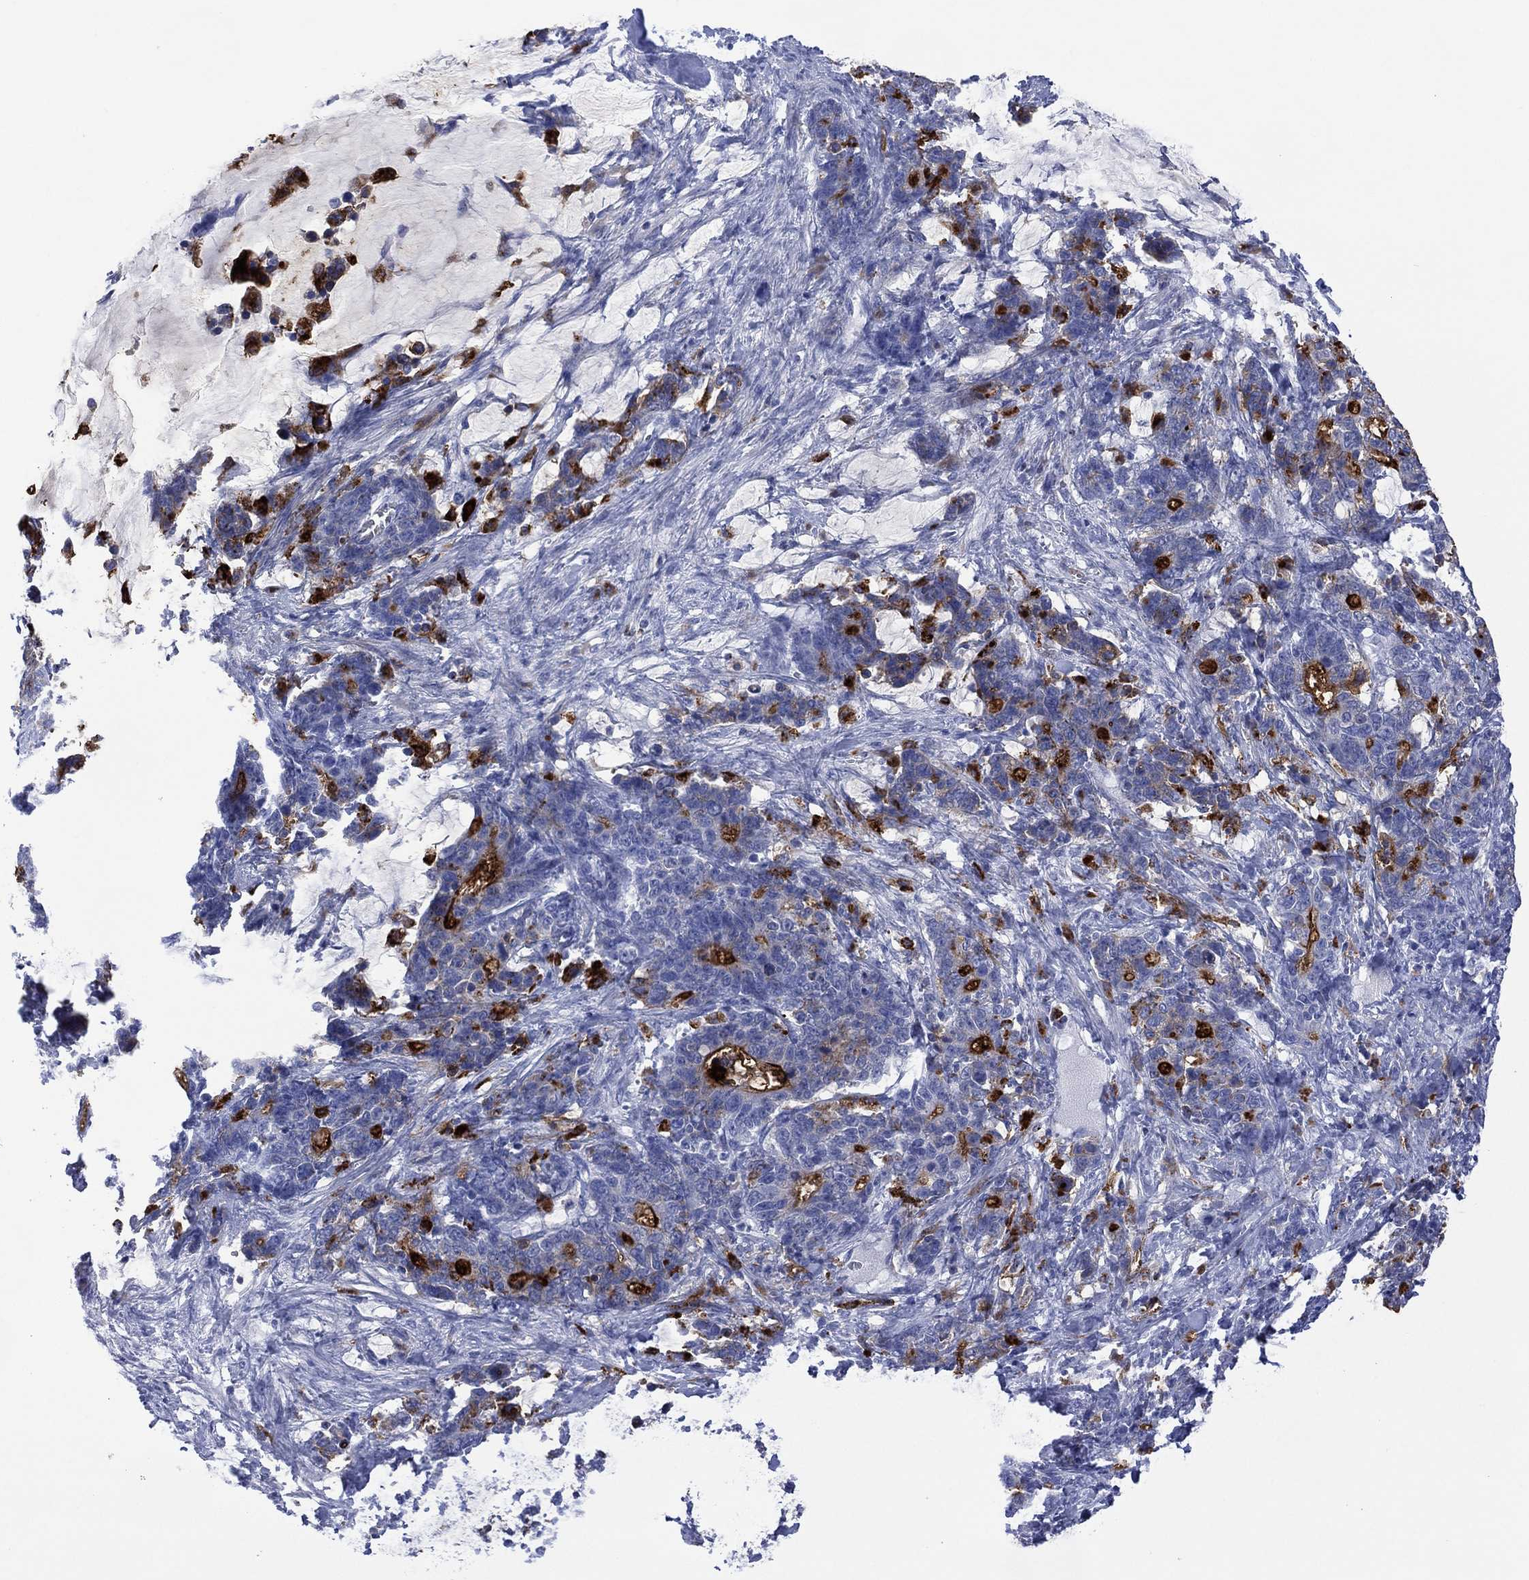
{"staining": {"intensity": "strong", "quantity": "<25%", "location": "cytoplasmic/membranous"}, "tissue": "stomach cancer", "cell_type": "Tumor cells", "image_type": "cancer", "snomed": [{"axis": "morphology", "description": "Normal tissue, NOS"}, {"axis": "morphology", "description": "Adenocarcinoma, NOS"}, {"axis": "topography", "description": "Stomach"}], "caption": "Stomach cancer (adenocarcinoma) stained for a protein reveals strong cytoplasmic/membranous positivity in tumor cells.", "gene": "DPP4", "patient": {"sex": "female", "age": 64}}